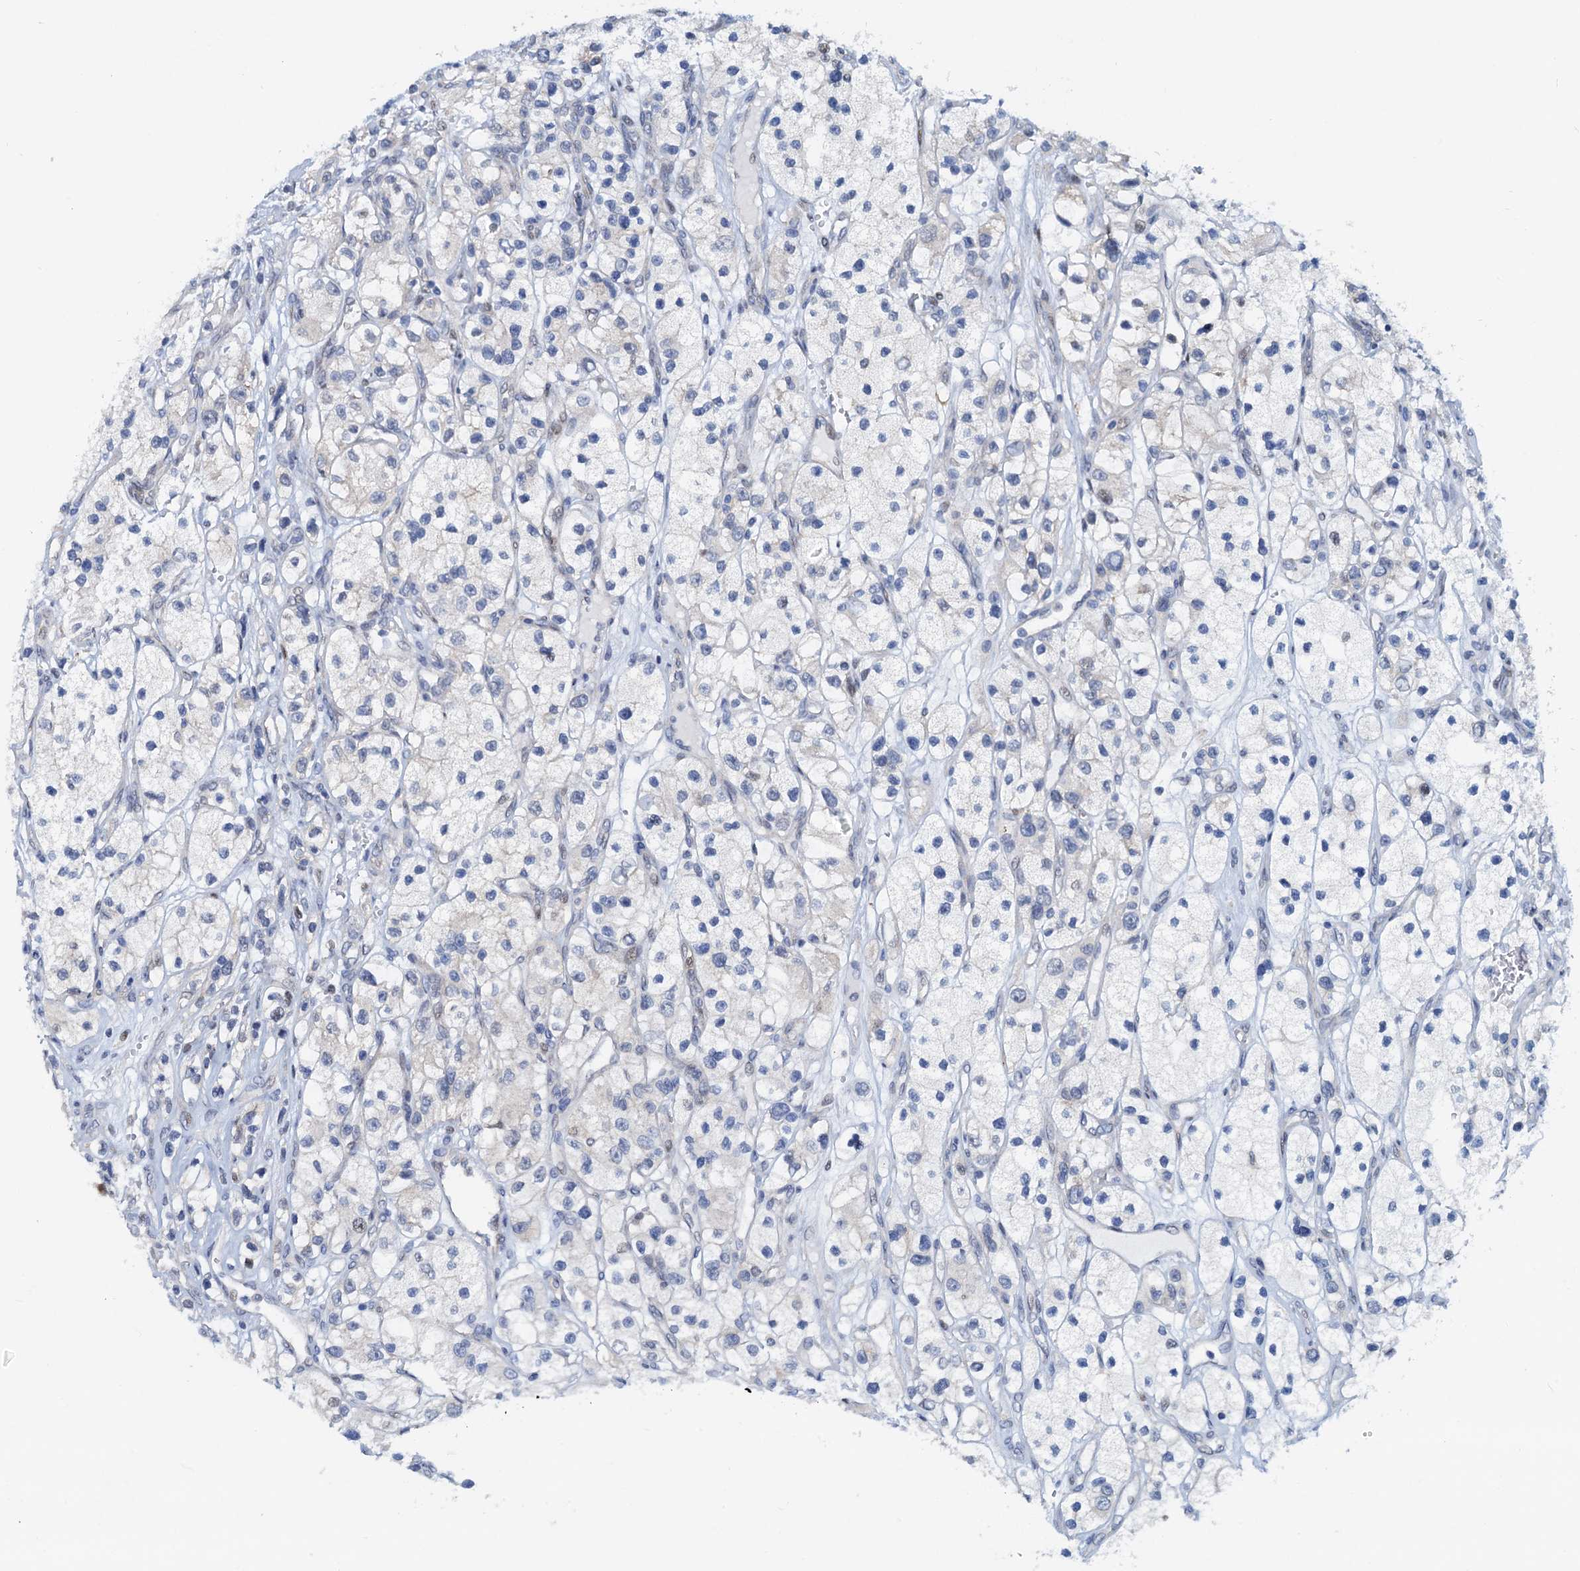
{"staining": {"intensity": "negative", "quantity": "none", "location": "none"}, "tissue": "renal cancer", "cell_type": "Tumor cells", "image_type": "cancer", "snomed": [{"axis": "morphology", "description": "Adenocarcinoma, NOS"}, {"axis": "topography", "description": "Kidney"}], "caption": "A high-resolution photomicrograph shows IHC staining of renal cancer (adenocarcinoma), which reveals no significant expression in tumor cells.", "gene": "PTGES3", "patient": {"sex": "female", "age": 57}}